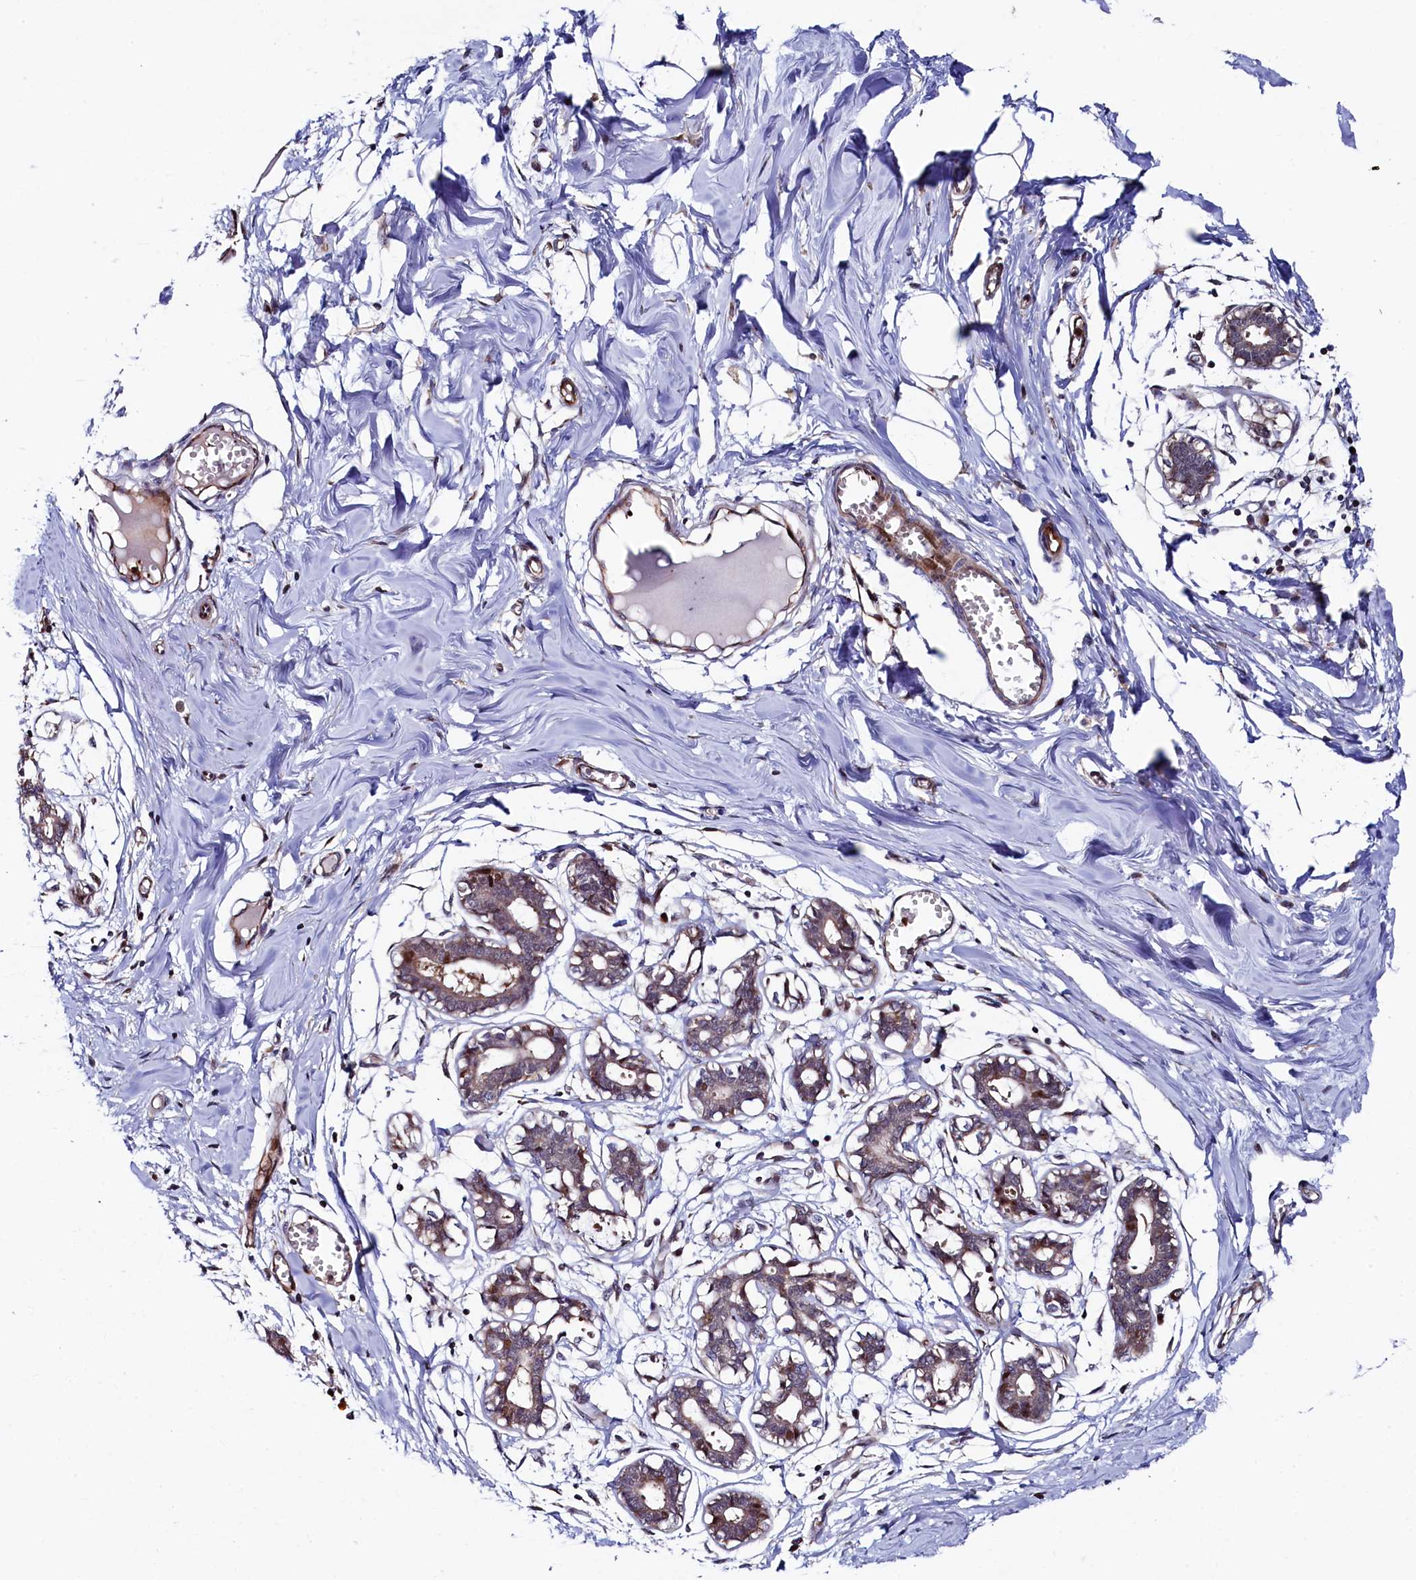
{"staining": {"intensity": "negative", "quantity": "none", "location": "none"}, "tissue": "breast", "cell_type": "Adipocytes", "image_type": "normal", "snomed": [{"axis": "morphology", "description": "Normal tissue, NOS"}, {"axis": "topography", "description": "Breast"}], "caption": "The image displays no staining of adipocytes in normal breast. (Stains: DAB immunohistochemistry with hematoxylin counter stain, Microscopy: brightfield microscopy at high magnification).", "gene": "PIK3C3", "patient": {"sex": "female", "age": 27}}